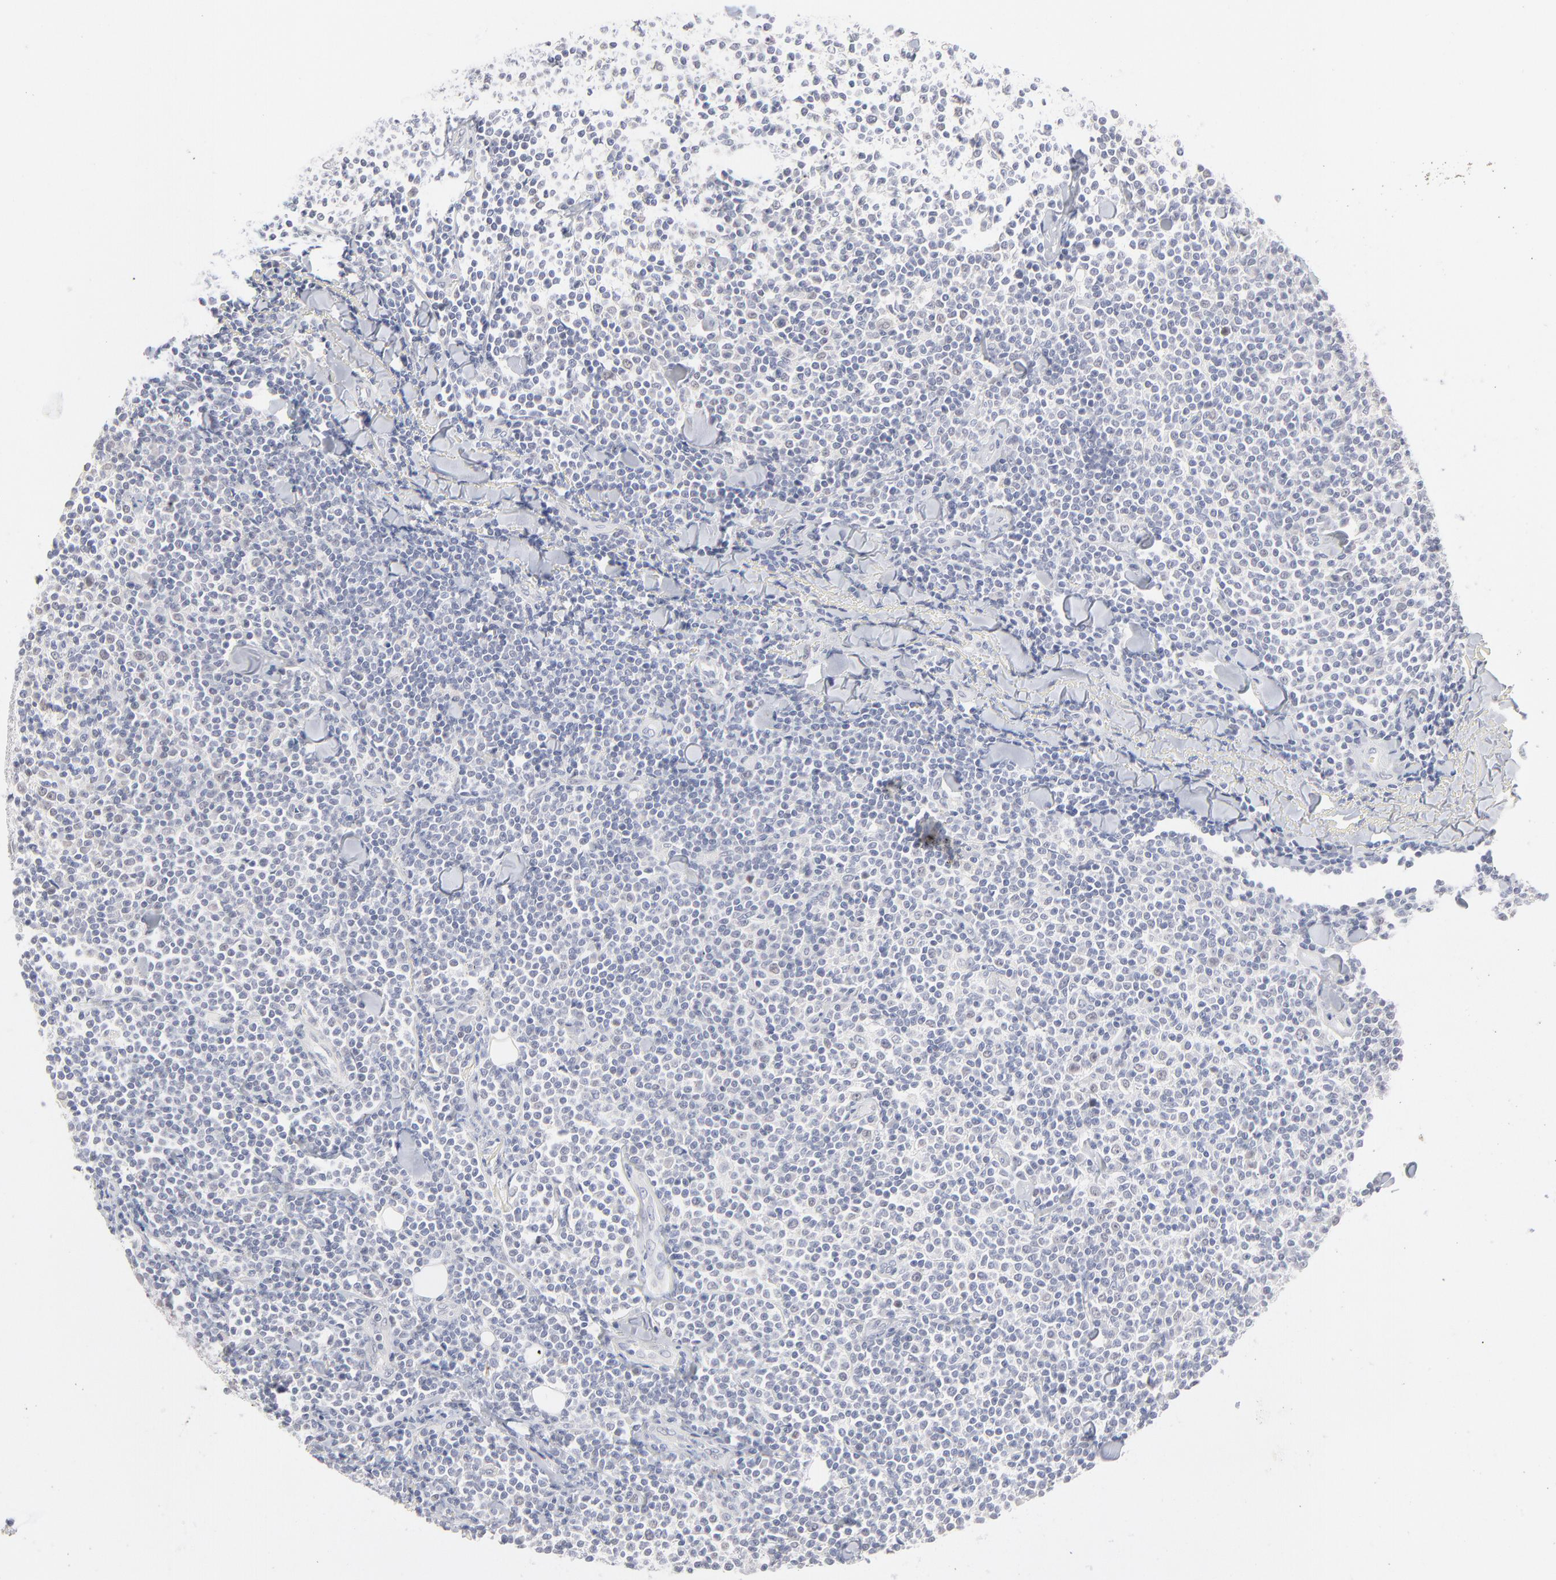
{"staining": {"intensity": "negative", "quantity": "none", "location": "none"}, "tissue": "lymphoma", "cell_type": "Tumor cells", "image_type": "cancer", "snomed": [{"axis": "morphology", "description": "Malignant lymphoma, non-Hodgkin's type, Low grade"}, {"axis": "topography", "description": "Soft tissue"}], "caption": "Immunohistochemistry (IHC) histopathology image of neoplastic tissue: low-grade malignant lymphoma, non-Hodgkin's type stained with DAB (3,3'-diaminobenzidine) demonstrates no significant protein staining in tumor cells.", "gene": "RBM3", "patient": {"sex": "male", "age": 92}}